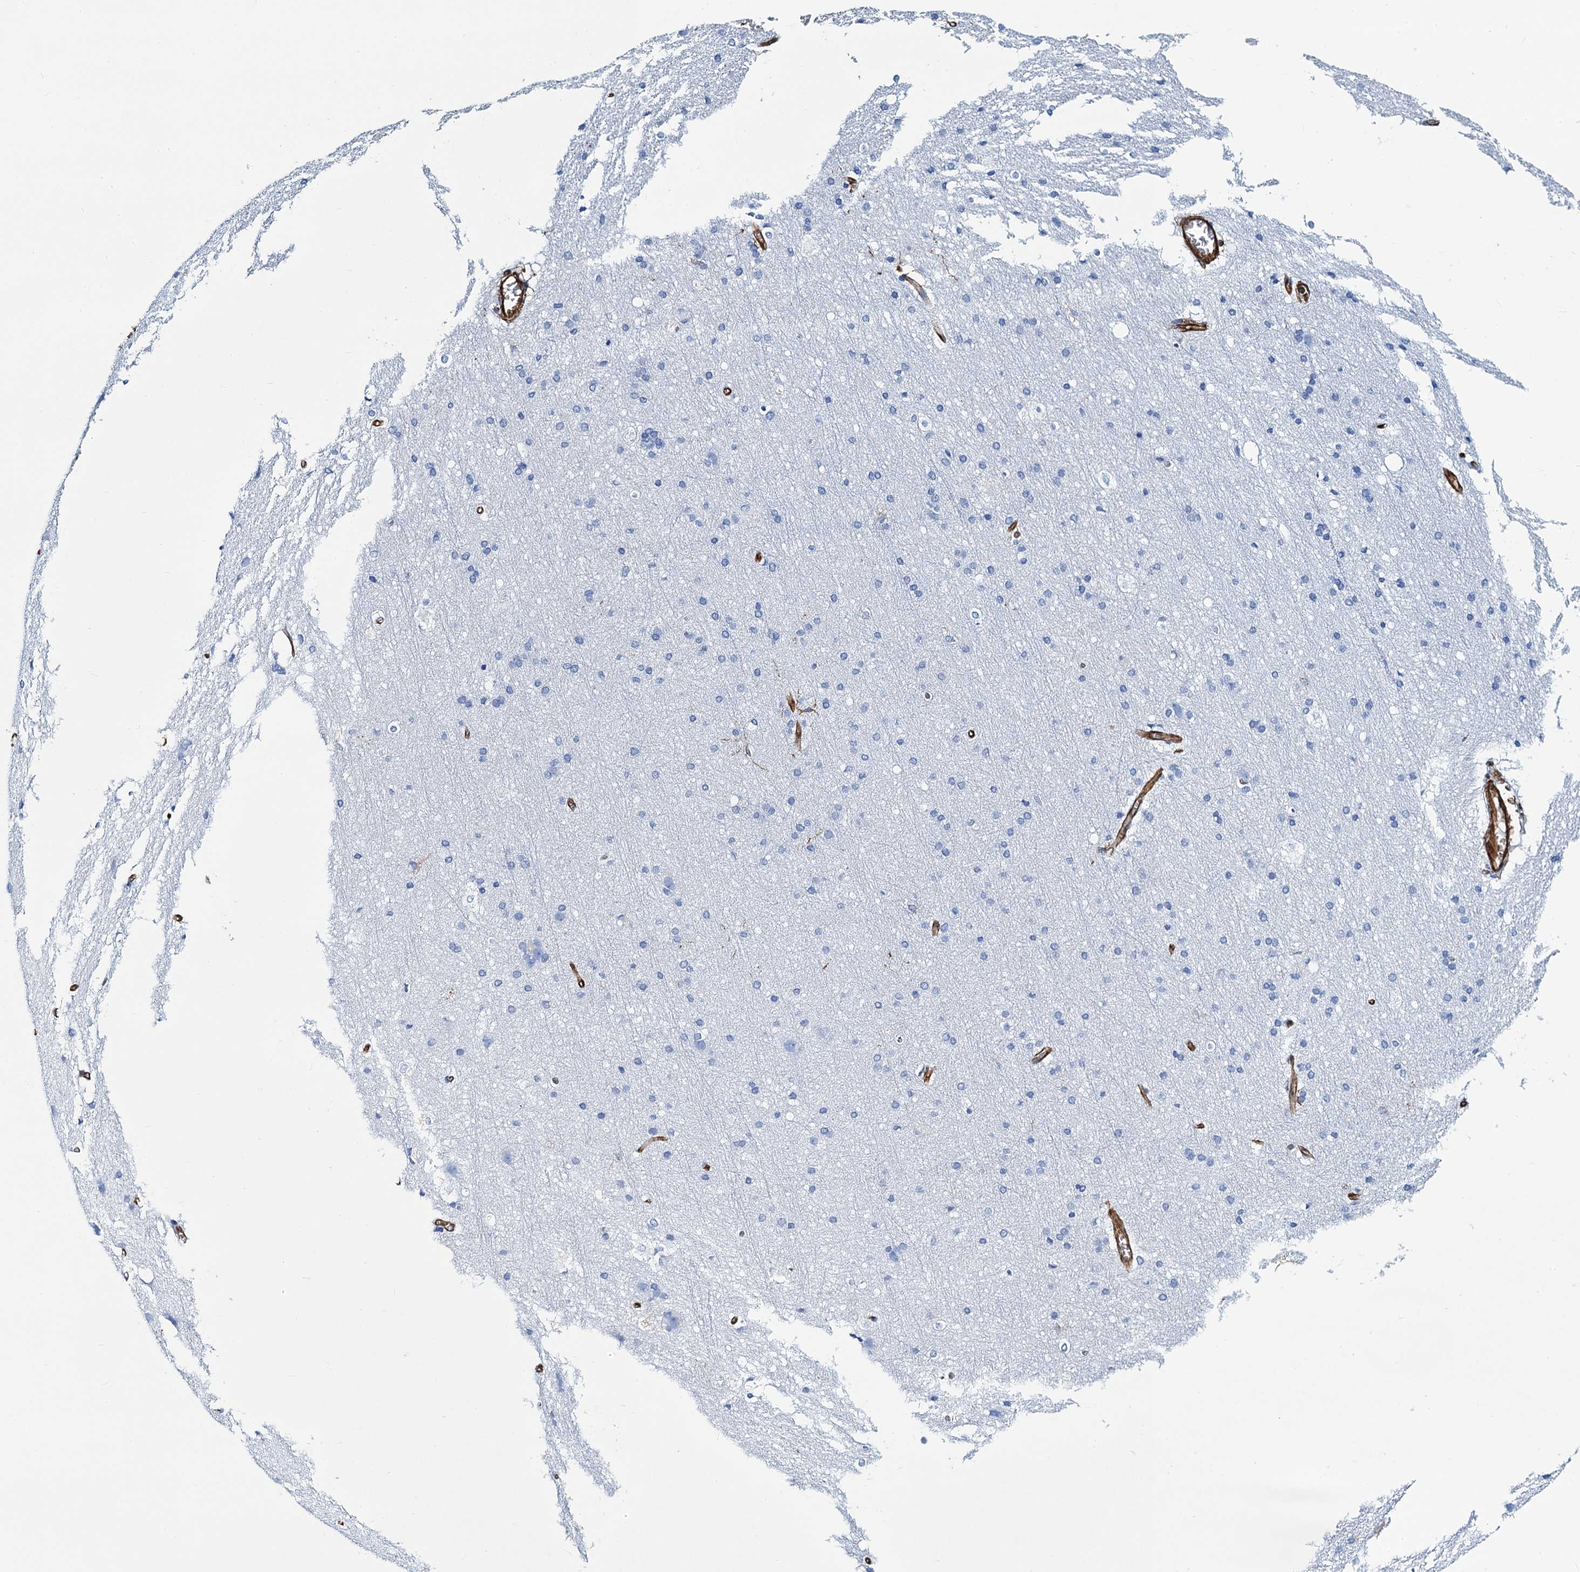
{"staining": {"intensity": "moderate", "quantity": ">75%", "location": "cytoplasmic/membranous"}, "tissue": "cerebral cortex", "cell_type": "Endothelial cells", "image_type": "normal", "snomed": [{"axis": "morphology", "description": "Normal tissue, NOS"}, {"axis": "topography", "description": "Cerebral cortex"}], "caption": "Brown immunohistochemical staining in unremarkable human cerebral cortex reveals moderate cytoplasmic/membranous positivity in about >75% of endothelial cells.", "gene": "PGM2", "patient": {"sex": "male", "age": 54}}